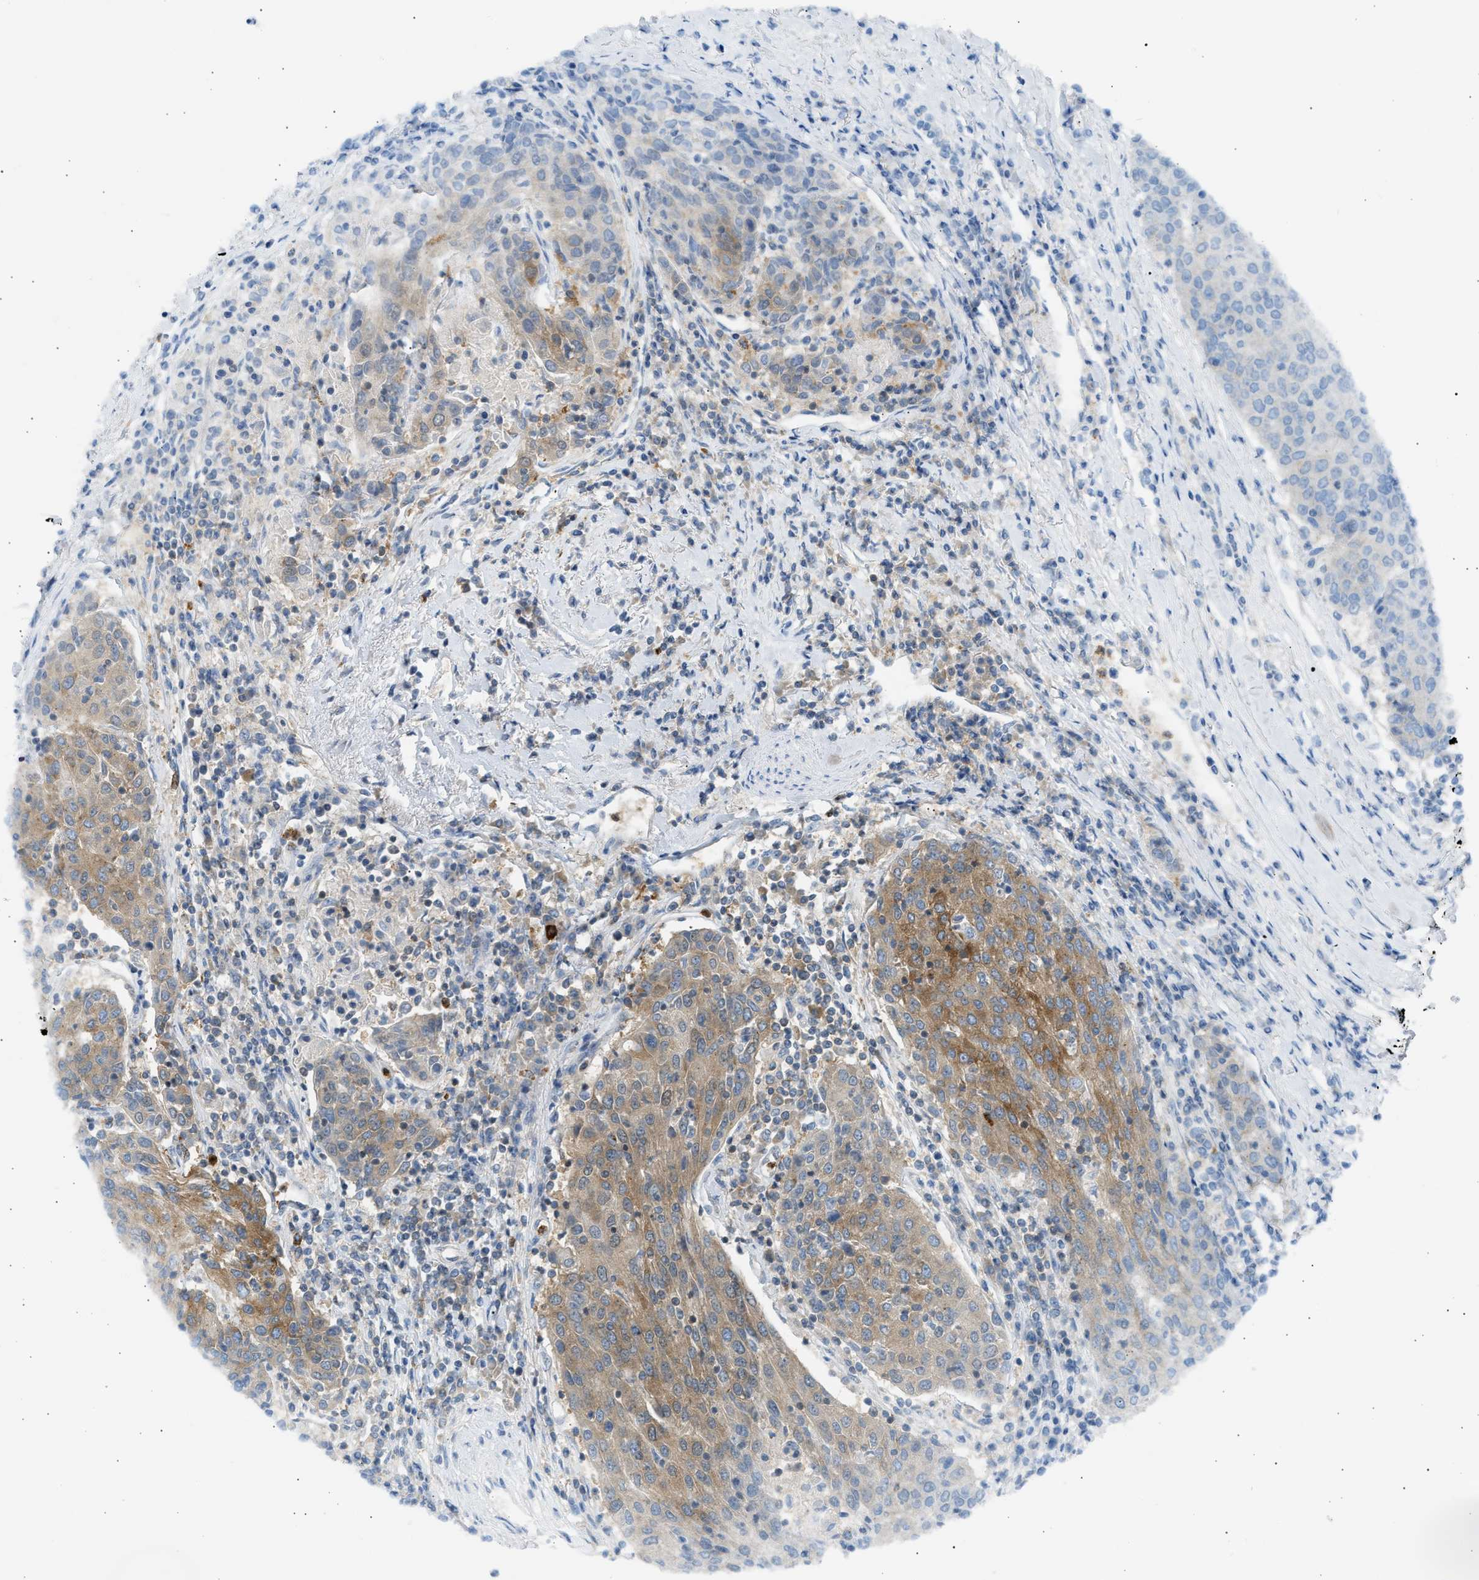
{"staining": {"intensity": "moderate", "quantity": ">75%", "location": "cytoplasmic/membranous"}, "tissue": "urothelial cancer", "cell_type": "Tumor cells", "image_type": "cancer", "snomed": [{"axis": "morphology", "description": "Urothelial carcinoma, High grade"}, {"axis": "topography", "description": "Urinary bladder"}], "caption": "Immunohistochemical staining of human high-grade urothelial carcinoma displays medium levels of moderate cytoplasmic/membranous staining in about >75% of tumor cells. (DAB (3,3'-diaminobenzidine) = brown stain, brightfield microscopy at high magnification).", "gene": "TRIM50", "patient": {"sex": "female", "age": 85}}